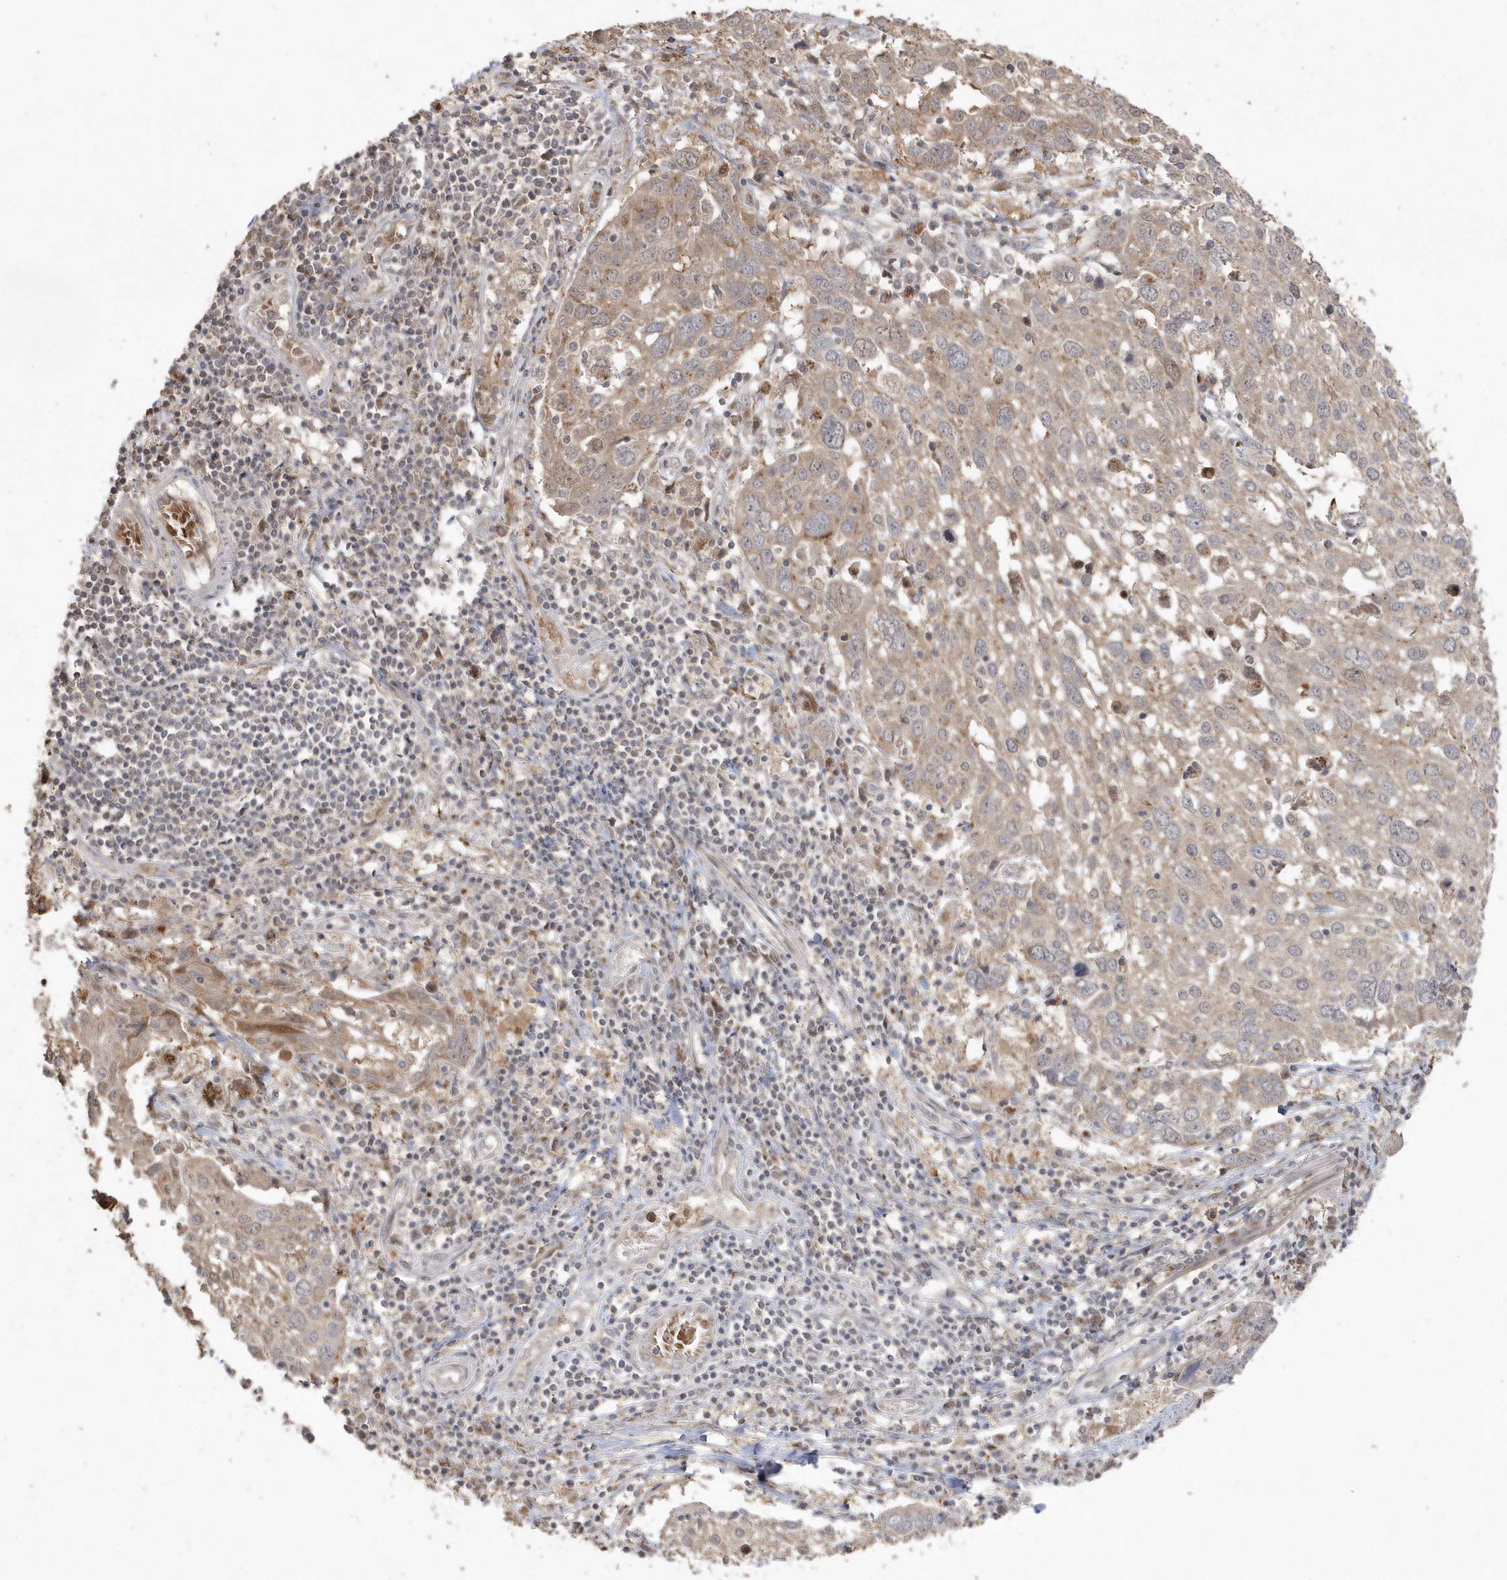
{"staining": {"intensity": "weak", "quantity": ">75%", "location": "cytoplasmic/membranous"}, "tissue": "lung cancer", "cell_type": "Tumor cells", "image_type": "cancer", "snomed": [{"axis": "morphology", "description": "Squamous cell carcinoma, NOS"}, {"axis": "topography", "description": "Lung"}], "caption": "Immunohistochemical staining of lung squamous cell carcinoma displays low levels of weak cytoplasmic/membranous positivity in approximately >75% of tumor cells.", "gene": "GEMIN6", "patient": {"sex": "male", "age": 65}}